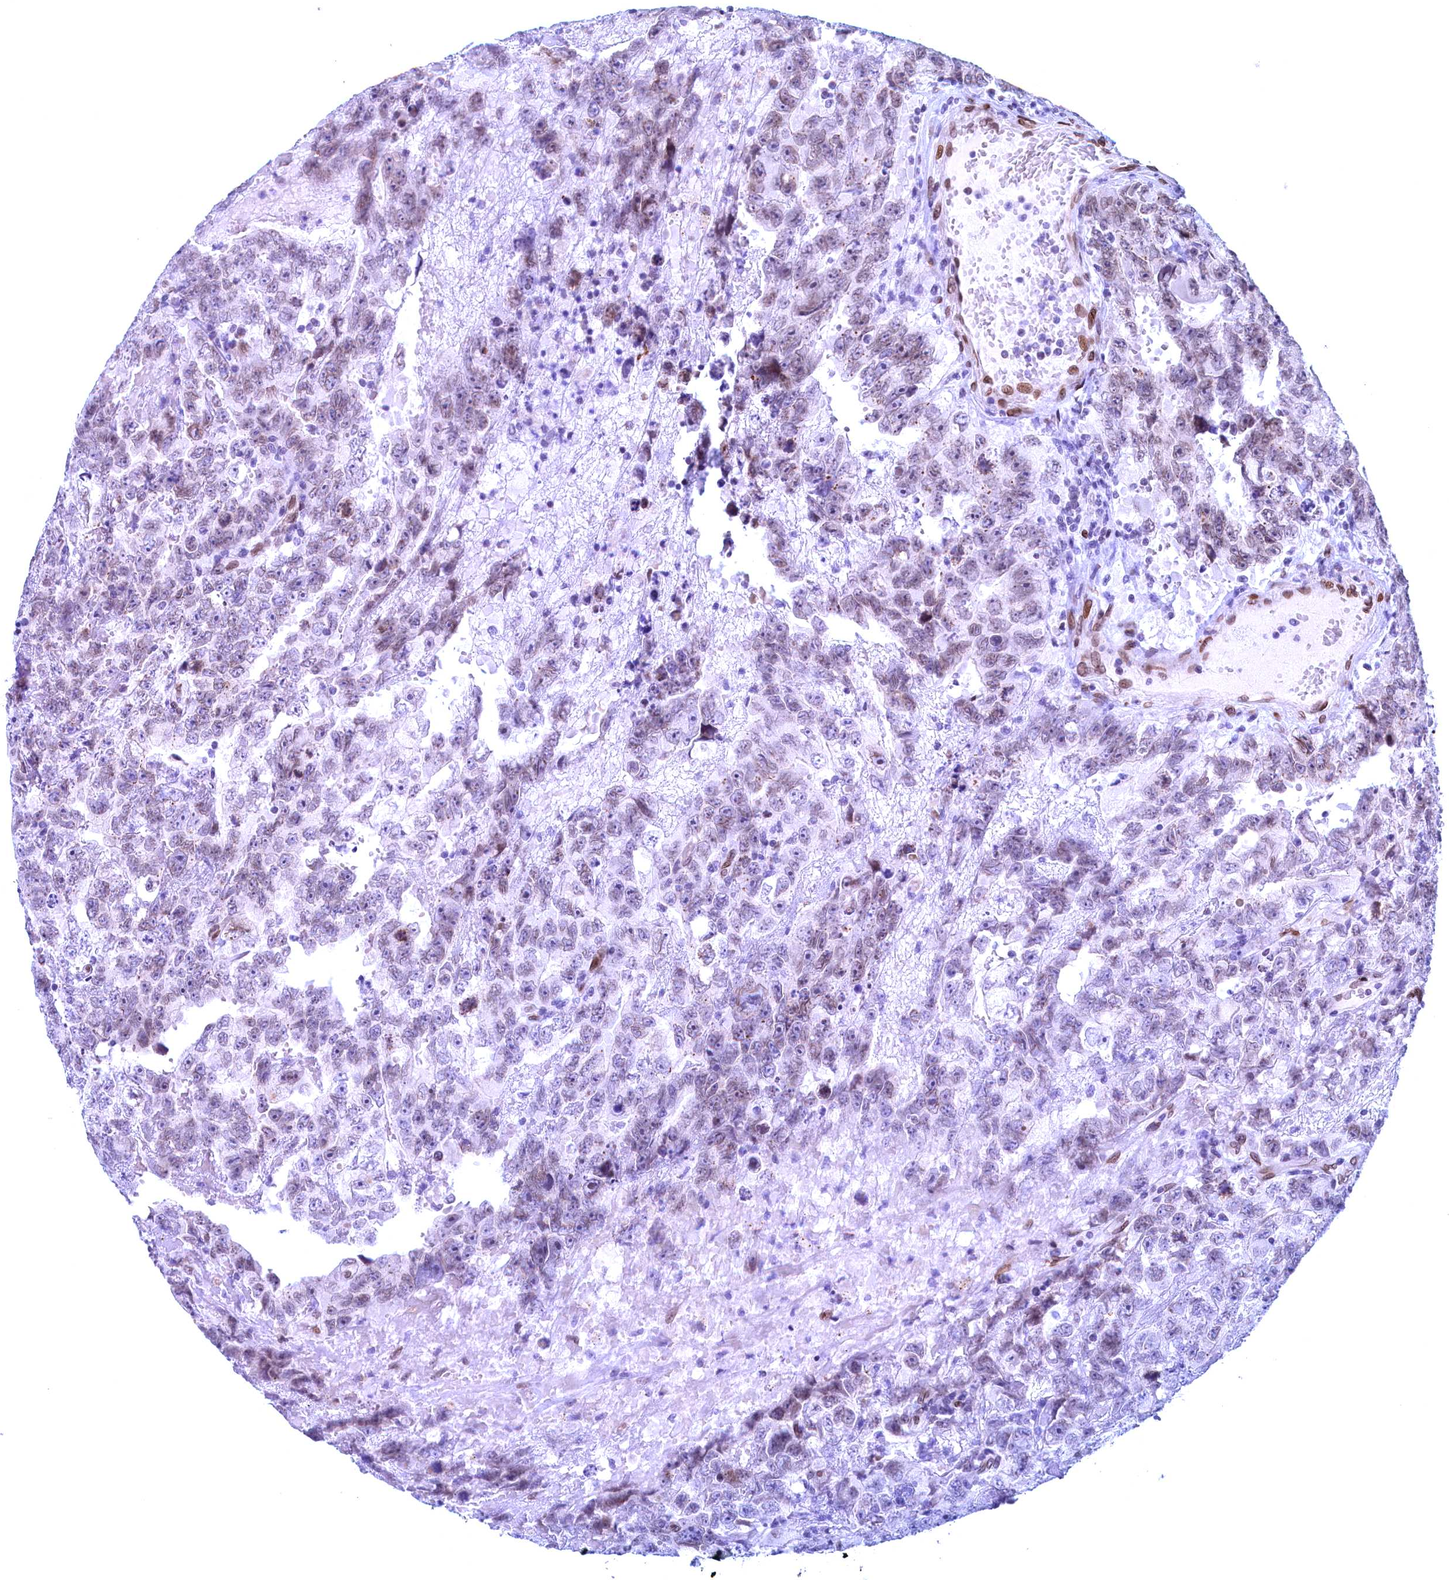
{"staining": {"intensity": "weak", "quantity": "<25%", "location": "nuclear"}, "tissue": "testis cancer", "cell_type": "Tumor cells", "image_type": "cancer", "snomed": [{"axis": "morphology", "description": "Carcinoma, Embryonal, NOS"}, {"axis": "topography", "description": "Testis"}], "caption": "A histopathology image of testis embryonal carcinoma stained for a protein exhibits no brown staining in tumor cells.", "gene": "GPSM1", "patient": {"sex": "male", "age": 45}}